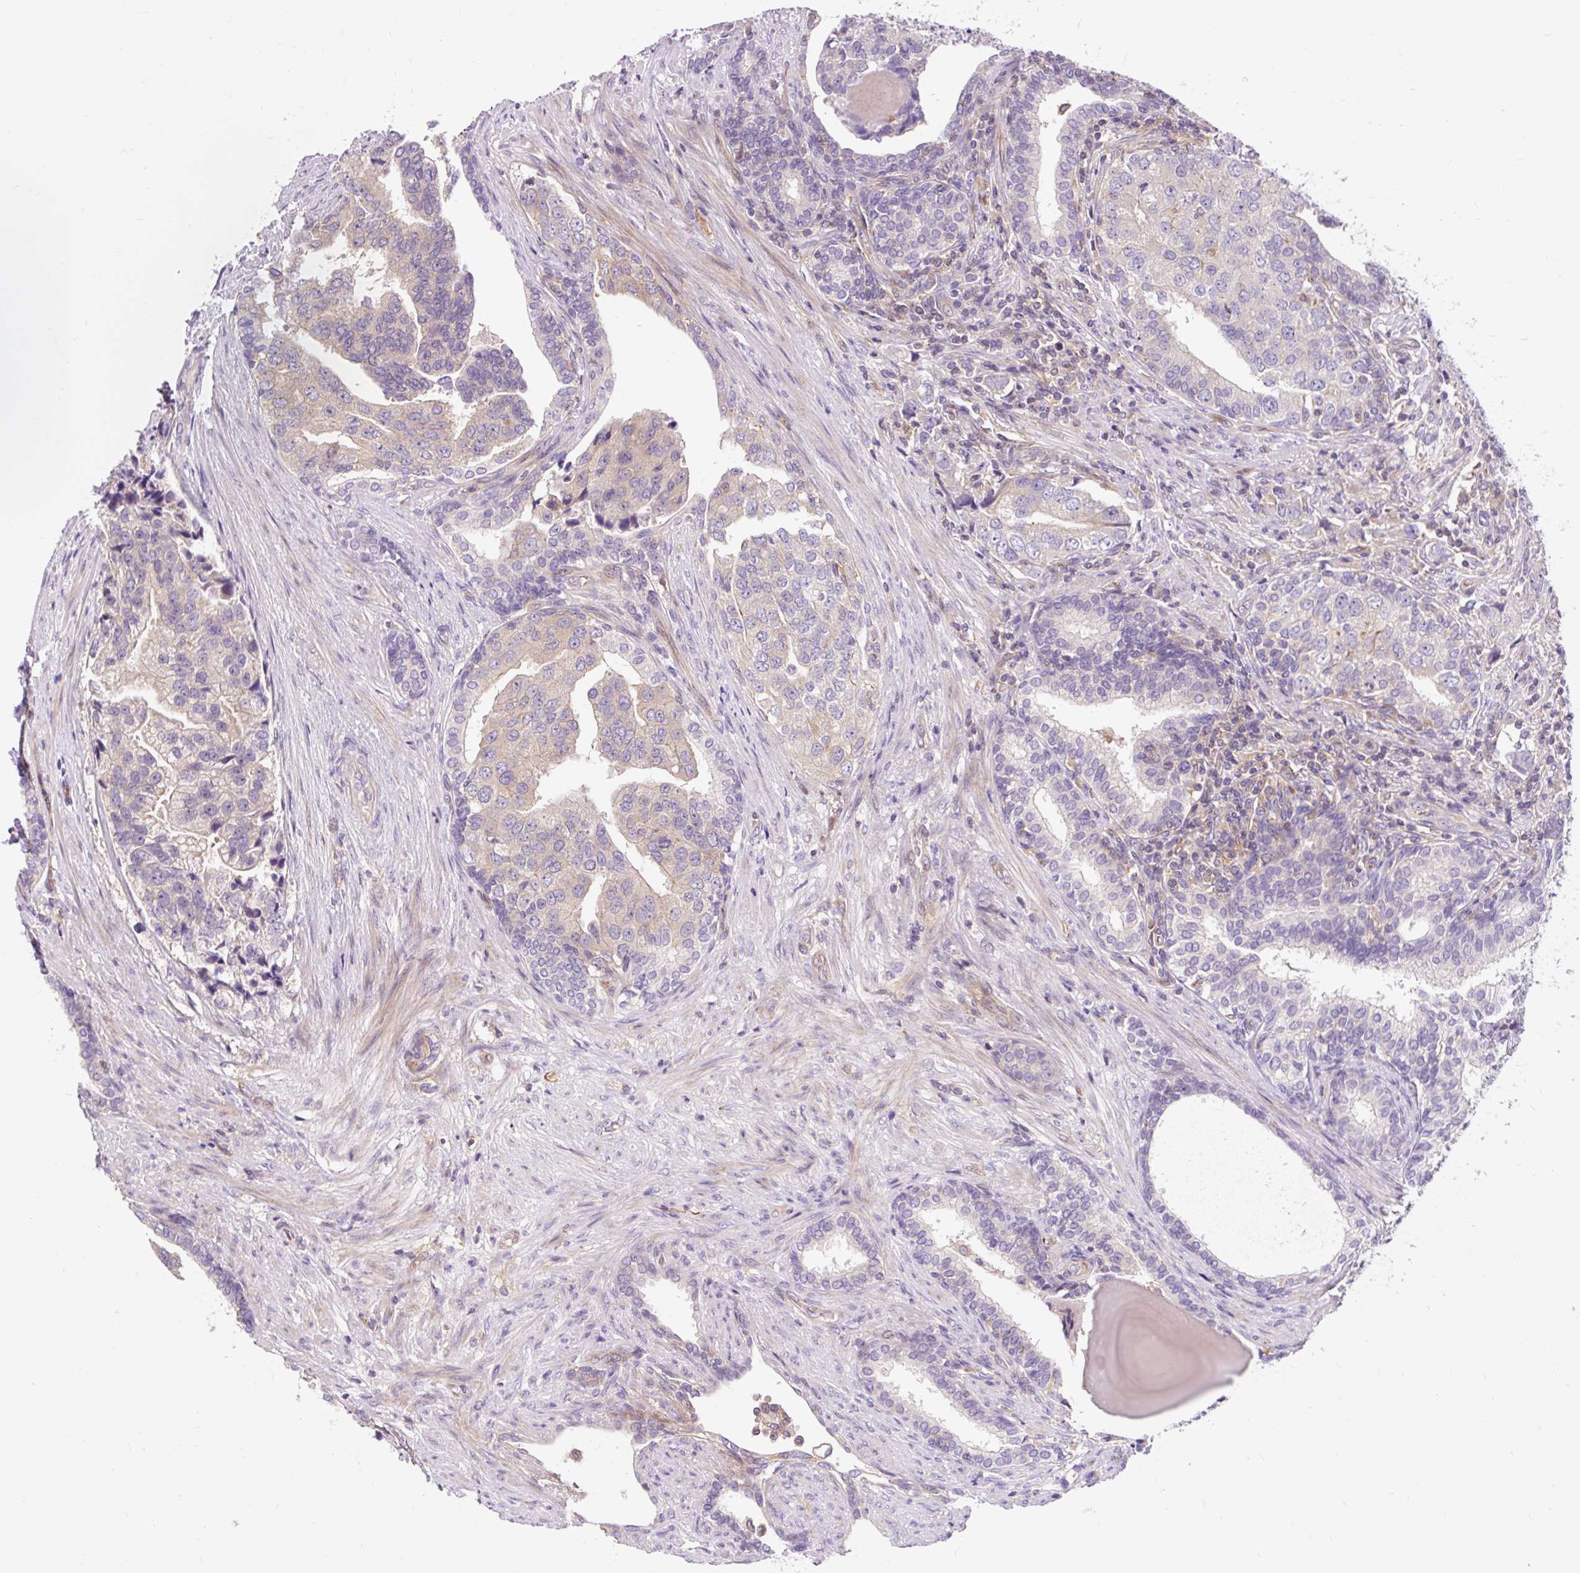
{"staining": {"intensity": "negative", "quantity": "none", "location": "none"}, "tissue": "prostate cancer", "cell_type": "Tumor cells", "image_type": "cancer", "snomed": [{"axis": "morphology", "description": "Adenocarcinoma, High grade"}, {"axis": "topography", "description": "Prostate"}], "caption": "An image of prostate adenocarcinoma (high-grade) stained for a protein exhibits no brown staining in tumor cells.", "gene": "PCDHGB3", "patient": {"sex": "male", "age": 68}}